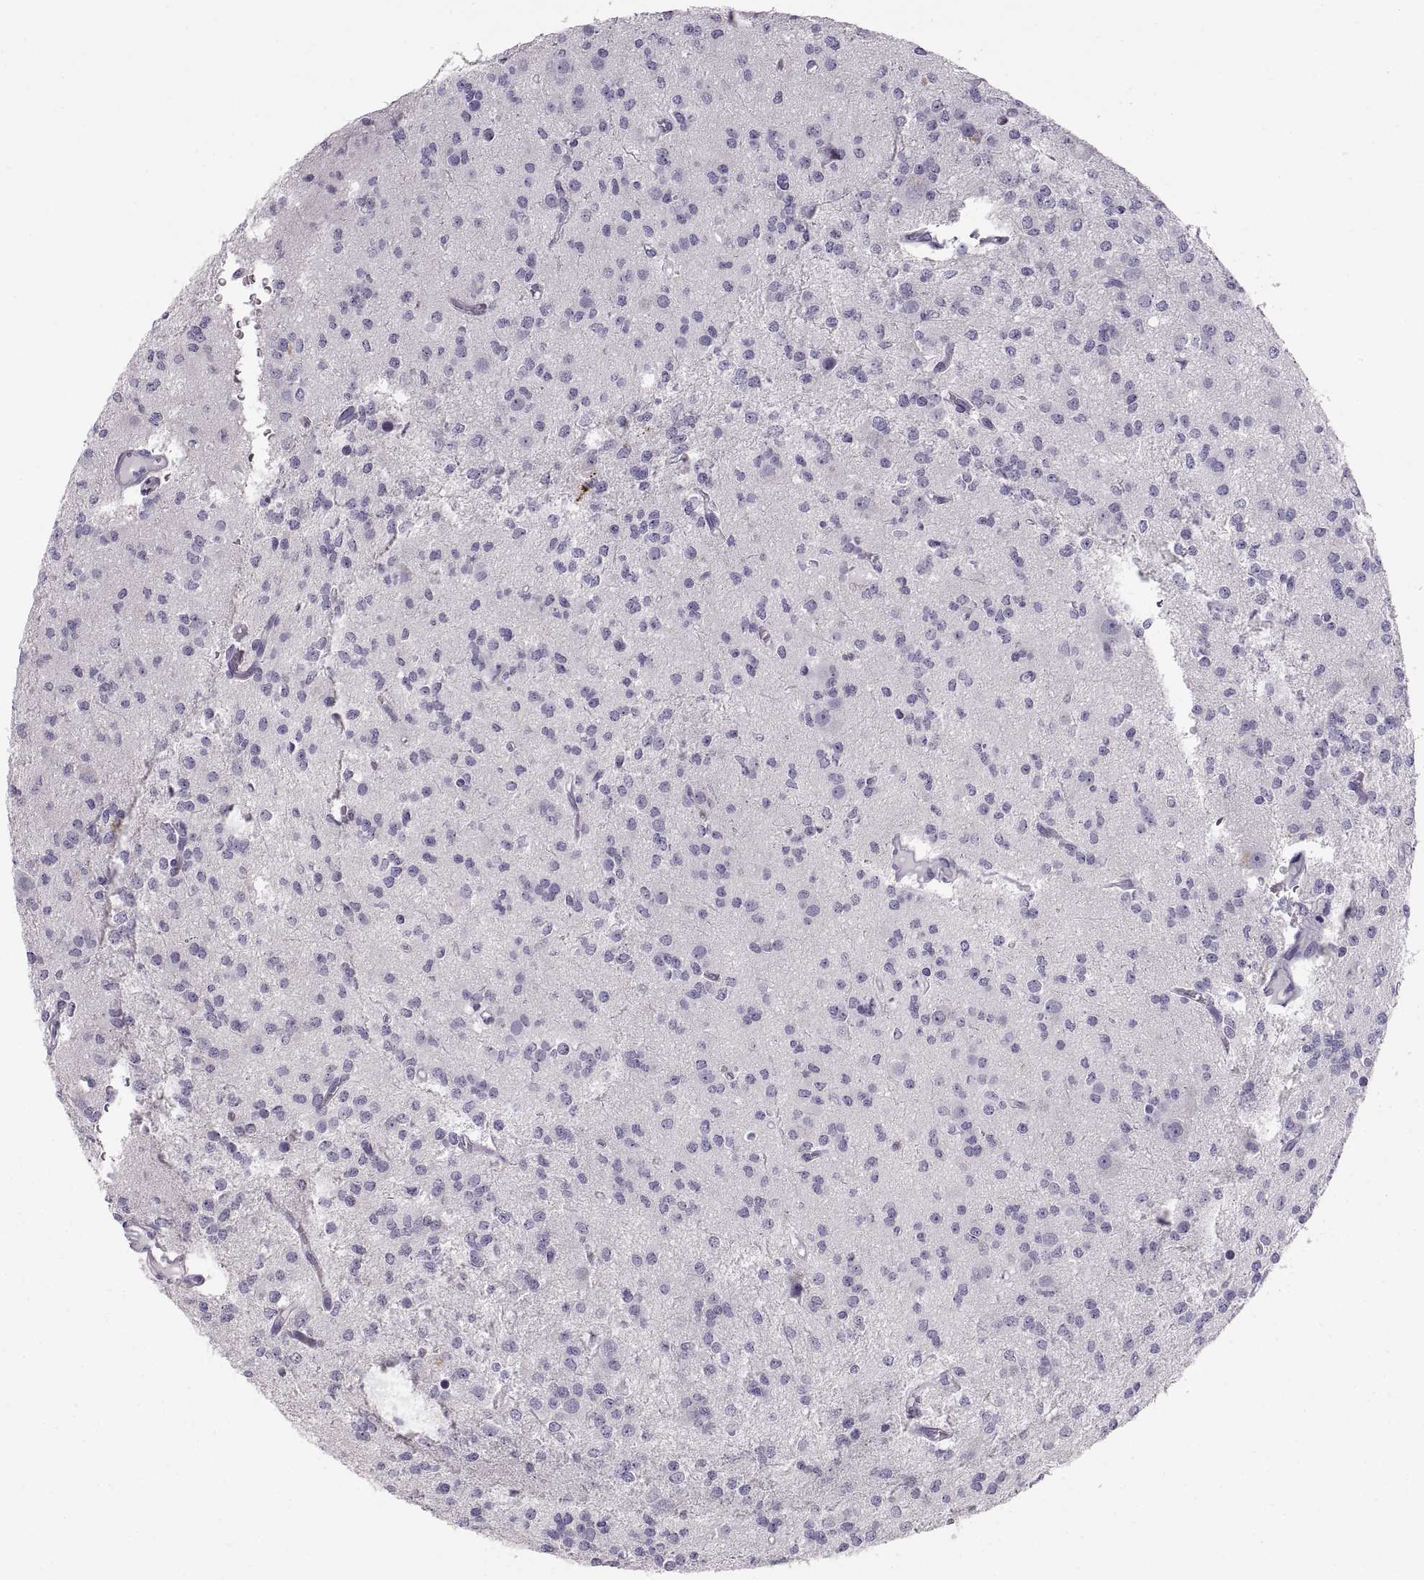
{"staining": {"intensity": "negative", "quantity": "none", "location": "none"}, "tissue": "glioma", "cell_type": "Tumor cells", "image_type": "cancer", "snomed": [{"axis": "morphology", "description": "Glioma, malignant, Low grade"}, {"axis": "topography", "description": "Brain"}], "caption": "Immunohistochemistry (IHC) micrograph of neoplastic tissue: human low-grade glioma (malignant) stained with DAB (3,3'-diaminobenzidine) shows no significant protein expression in tumor cells.", "gene": "COL9A3", "patient": {"sex": "male", "age": 27}}